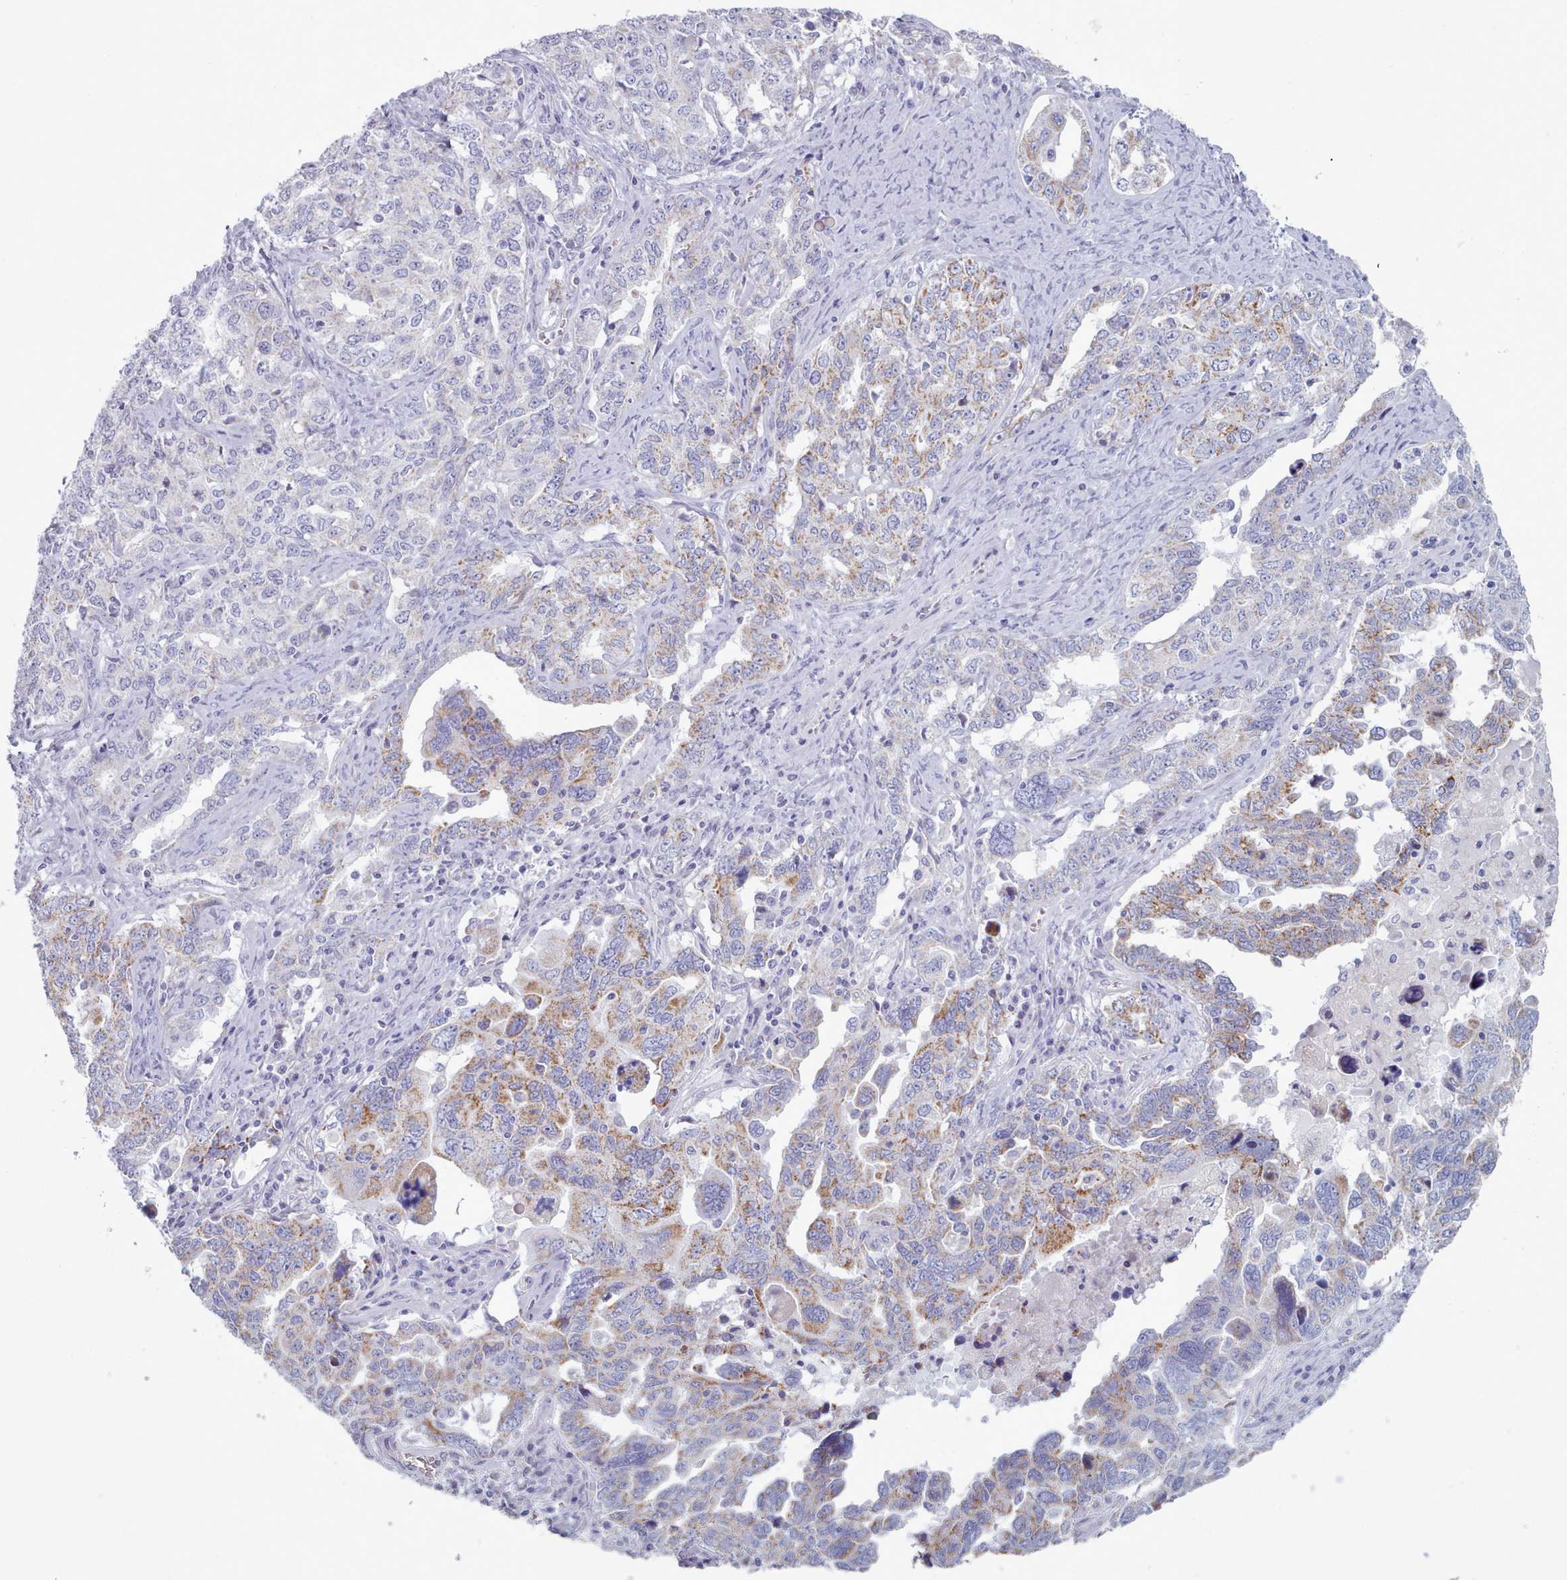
{"staining": {"intensity": "moderate", "quantity": "<25%", "location": "cytoplasmic/membranous"}, "tissue": "ovarian cancer", "cell_type": "Tumor cells", "image_type": "cancer", "snomed": [{"axis": "morphology", "description": "Carcinoma, endometroid"}, {"axis": "topography", "description": "Ovary"}], "caption": "IHC photomicrograph of ovarian endometroid carcinoma stained for a protein (brown), which displays low levels of moderate cytoplasmic/membranous positivity in approximately <25% of tumor cells.", "gene": "HAO1", "patient": {"sex": "female", "age": 62}}